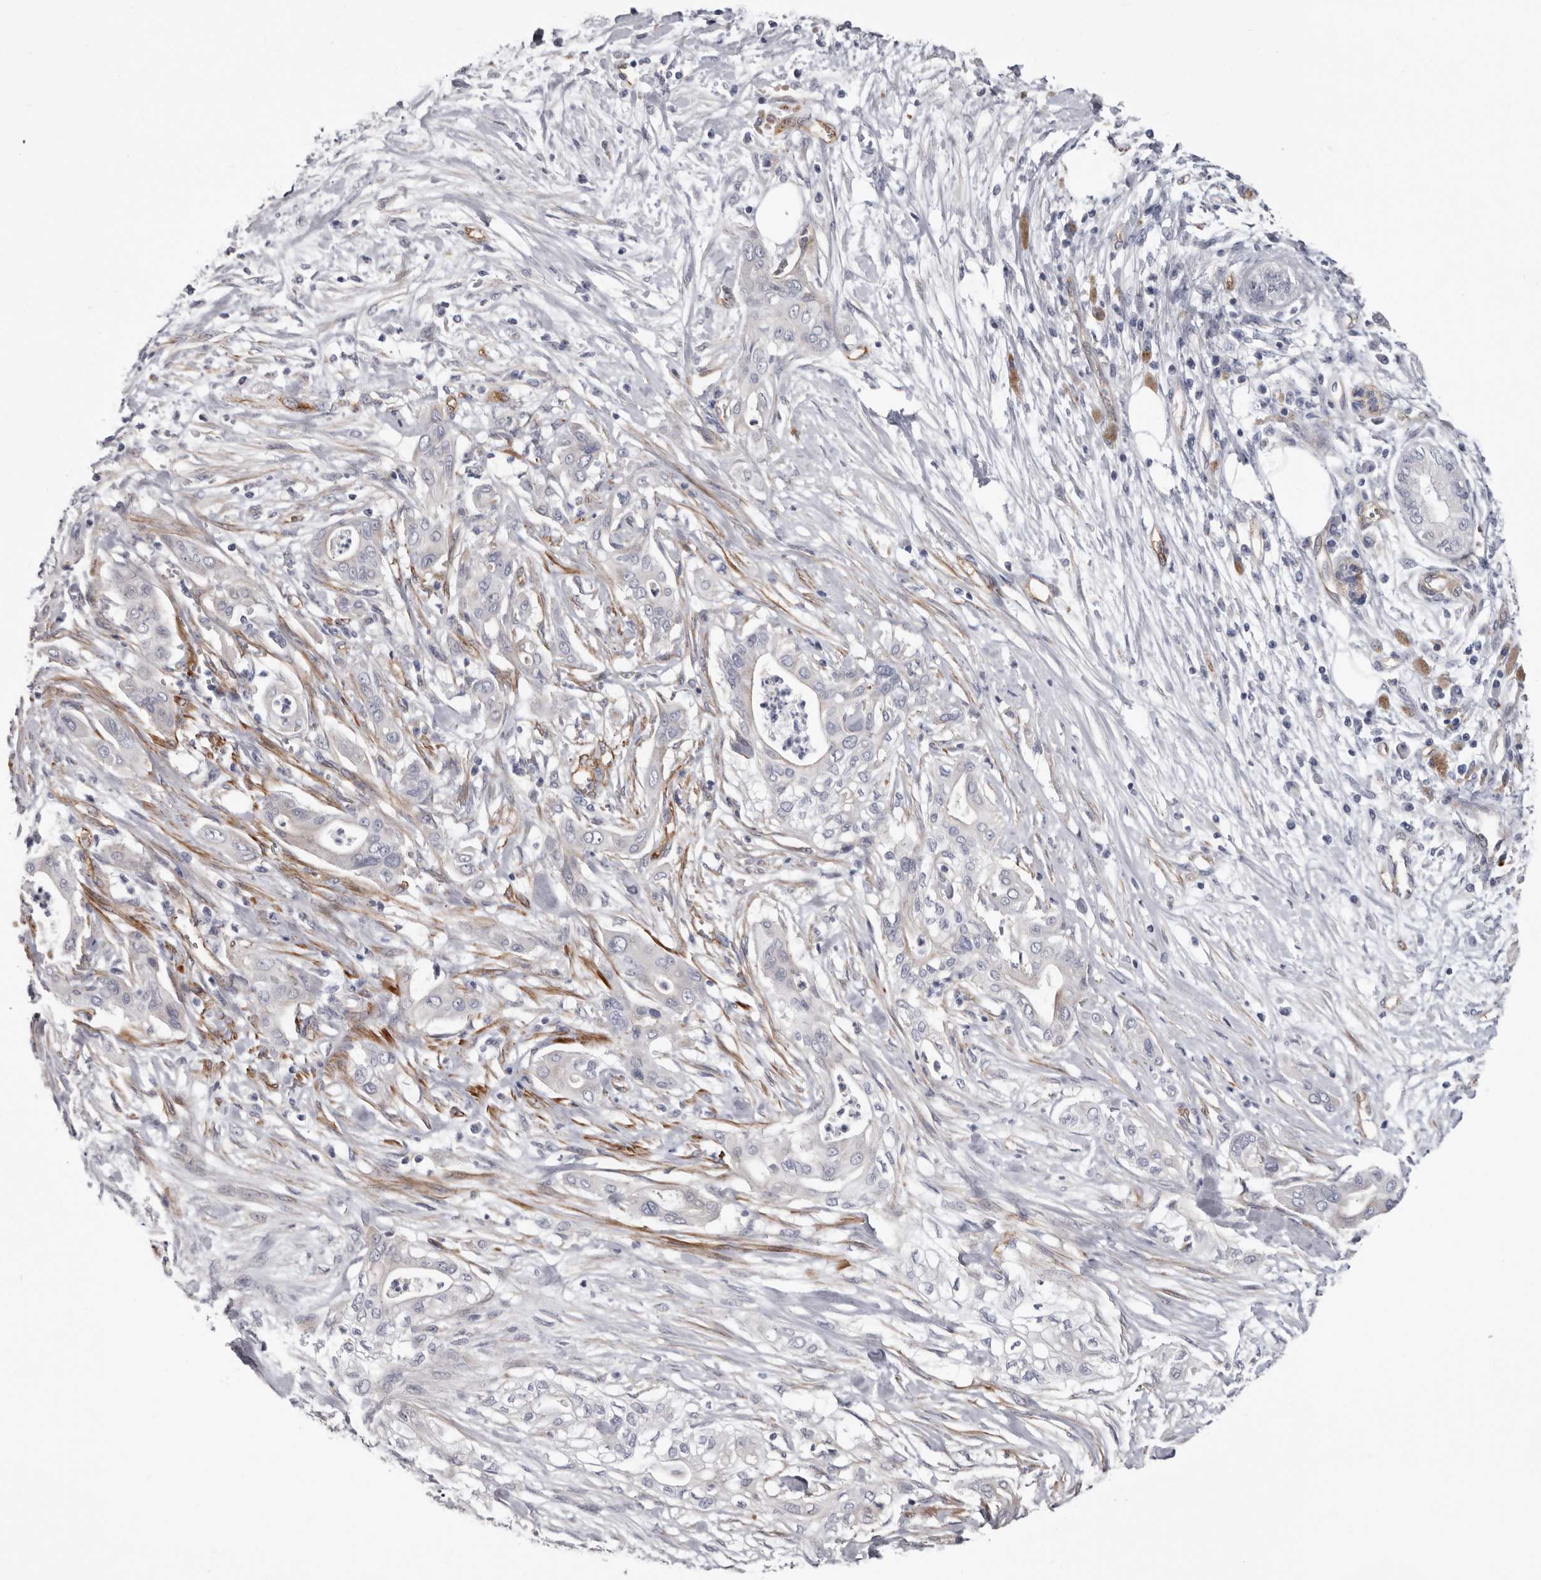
{"staining": {"intensity": "negative", "quantity": "none", "location": "none"}, "tissue": "pancreatic cancer", "cell_type": "Tumor cells", "image_type": "cancer", "snomed": [{"axis": "morphology", "description": "Adenocarcinoma, NOS"}, {"axis": "topography", "description": "Pancreas"}], "caption": "Protein analysis of pancreatic adenocarcinoma shows no significant staining in tumor cells.", "gene": "ADGRL4", "patient": {"sex": "male", "age": 58}}